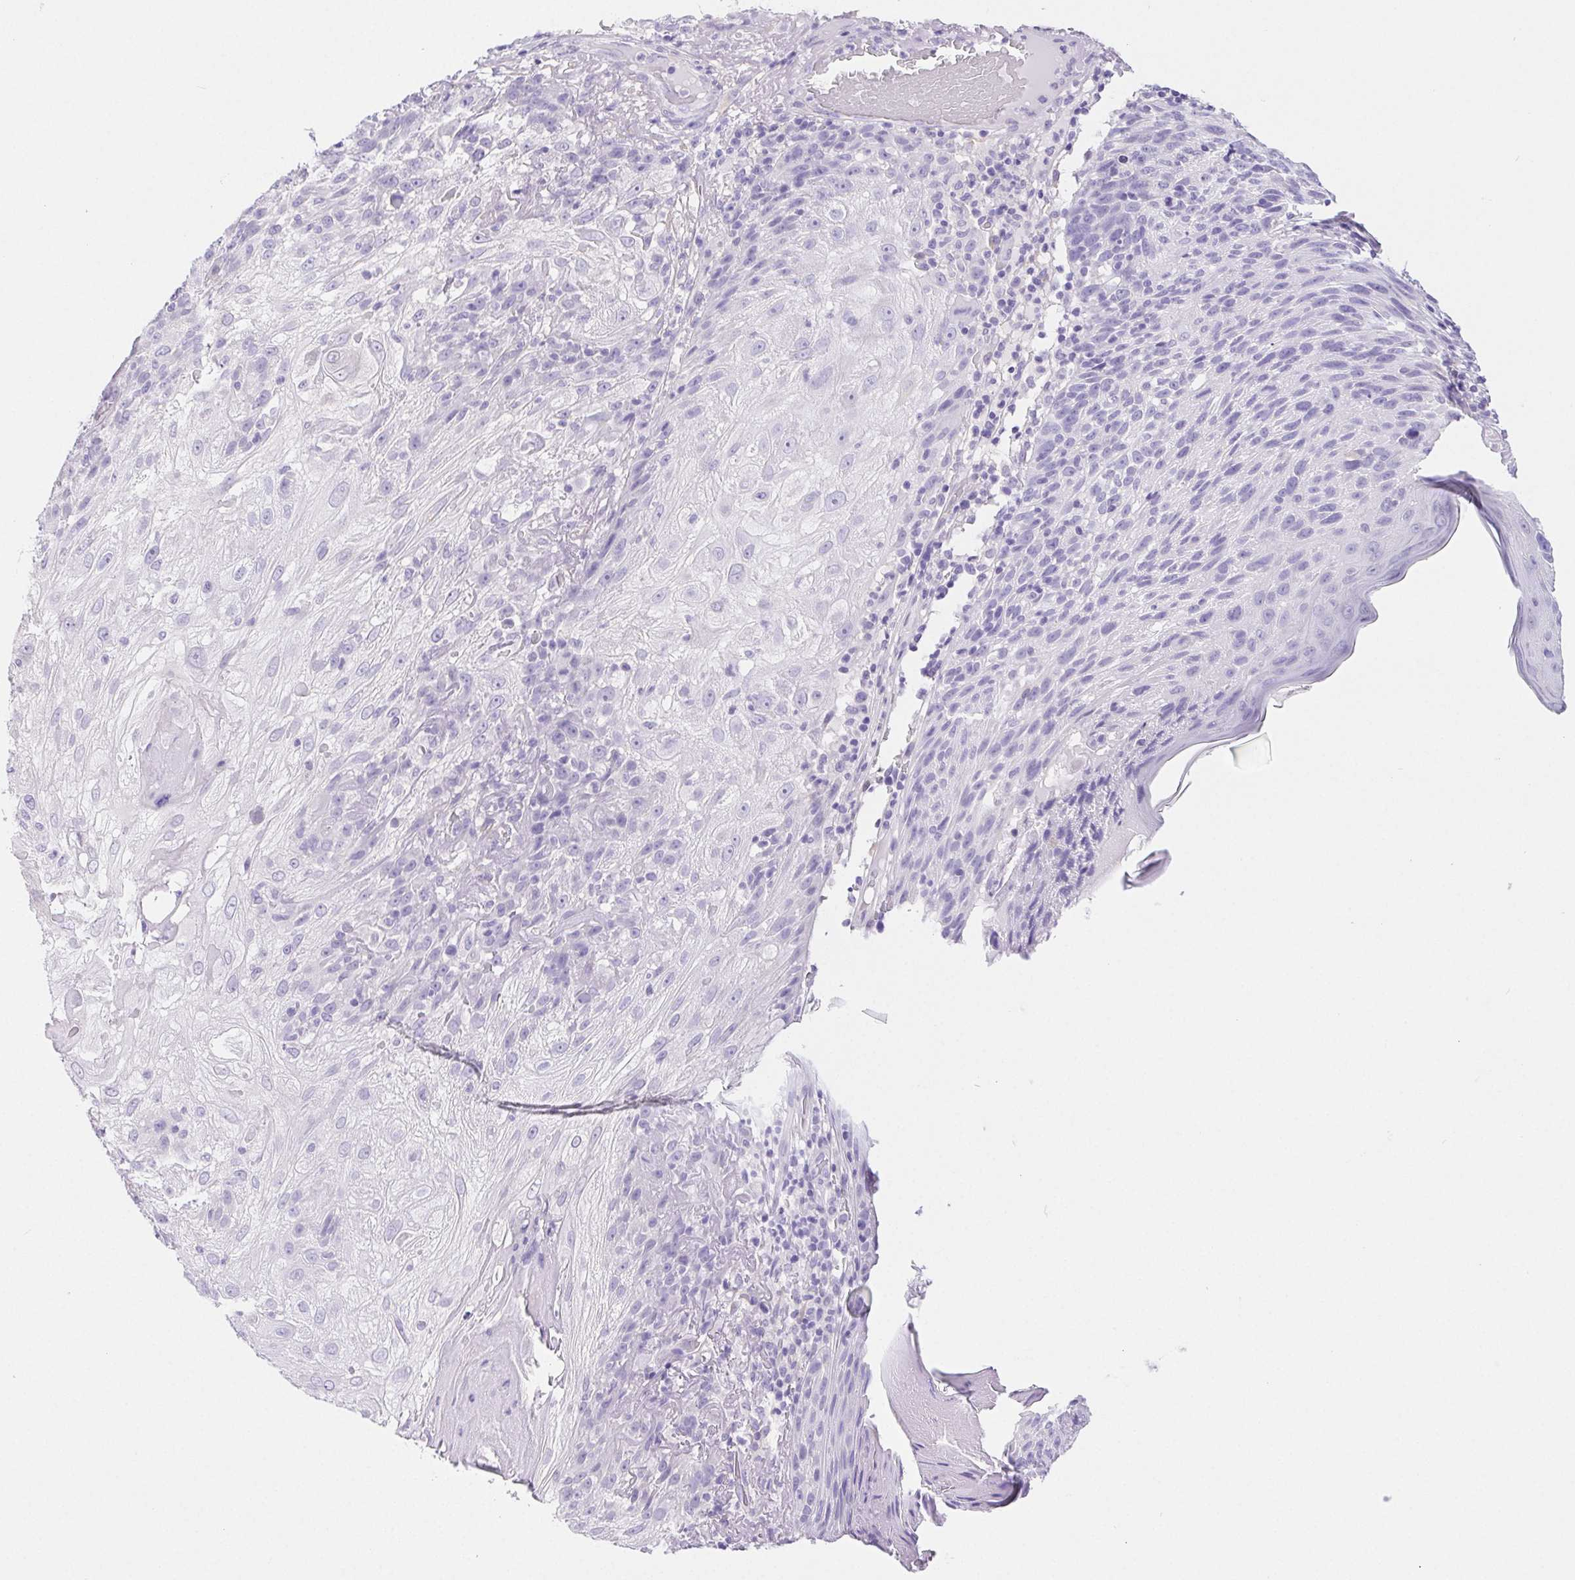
{"staining": {"intensity": "negative", "quantity": "none", "location": "none"}, "tissue": "skin cancer", "cell_type": "Tumor cells", "image_type": "cancer", "snomed": [{"axis": "morphology", "description": "Normal tissue, NOS"}, {"axis": "morphology", "description": "Squamous cell carcinoma, NOS"}, {"axis": "topography", "description": "Skin"}], "caption": "A high-resolution image shows immunohistochemistry (IHC) staining of skin cancer (squamous cell carcinoma), which demonstrates no significant staining in tumor cells. (Brightfield microscopy of DAB IHC at high magnification).", "gene": "PNLIP", "patient": {"sex": "female", "age": 83}}